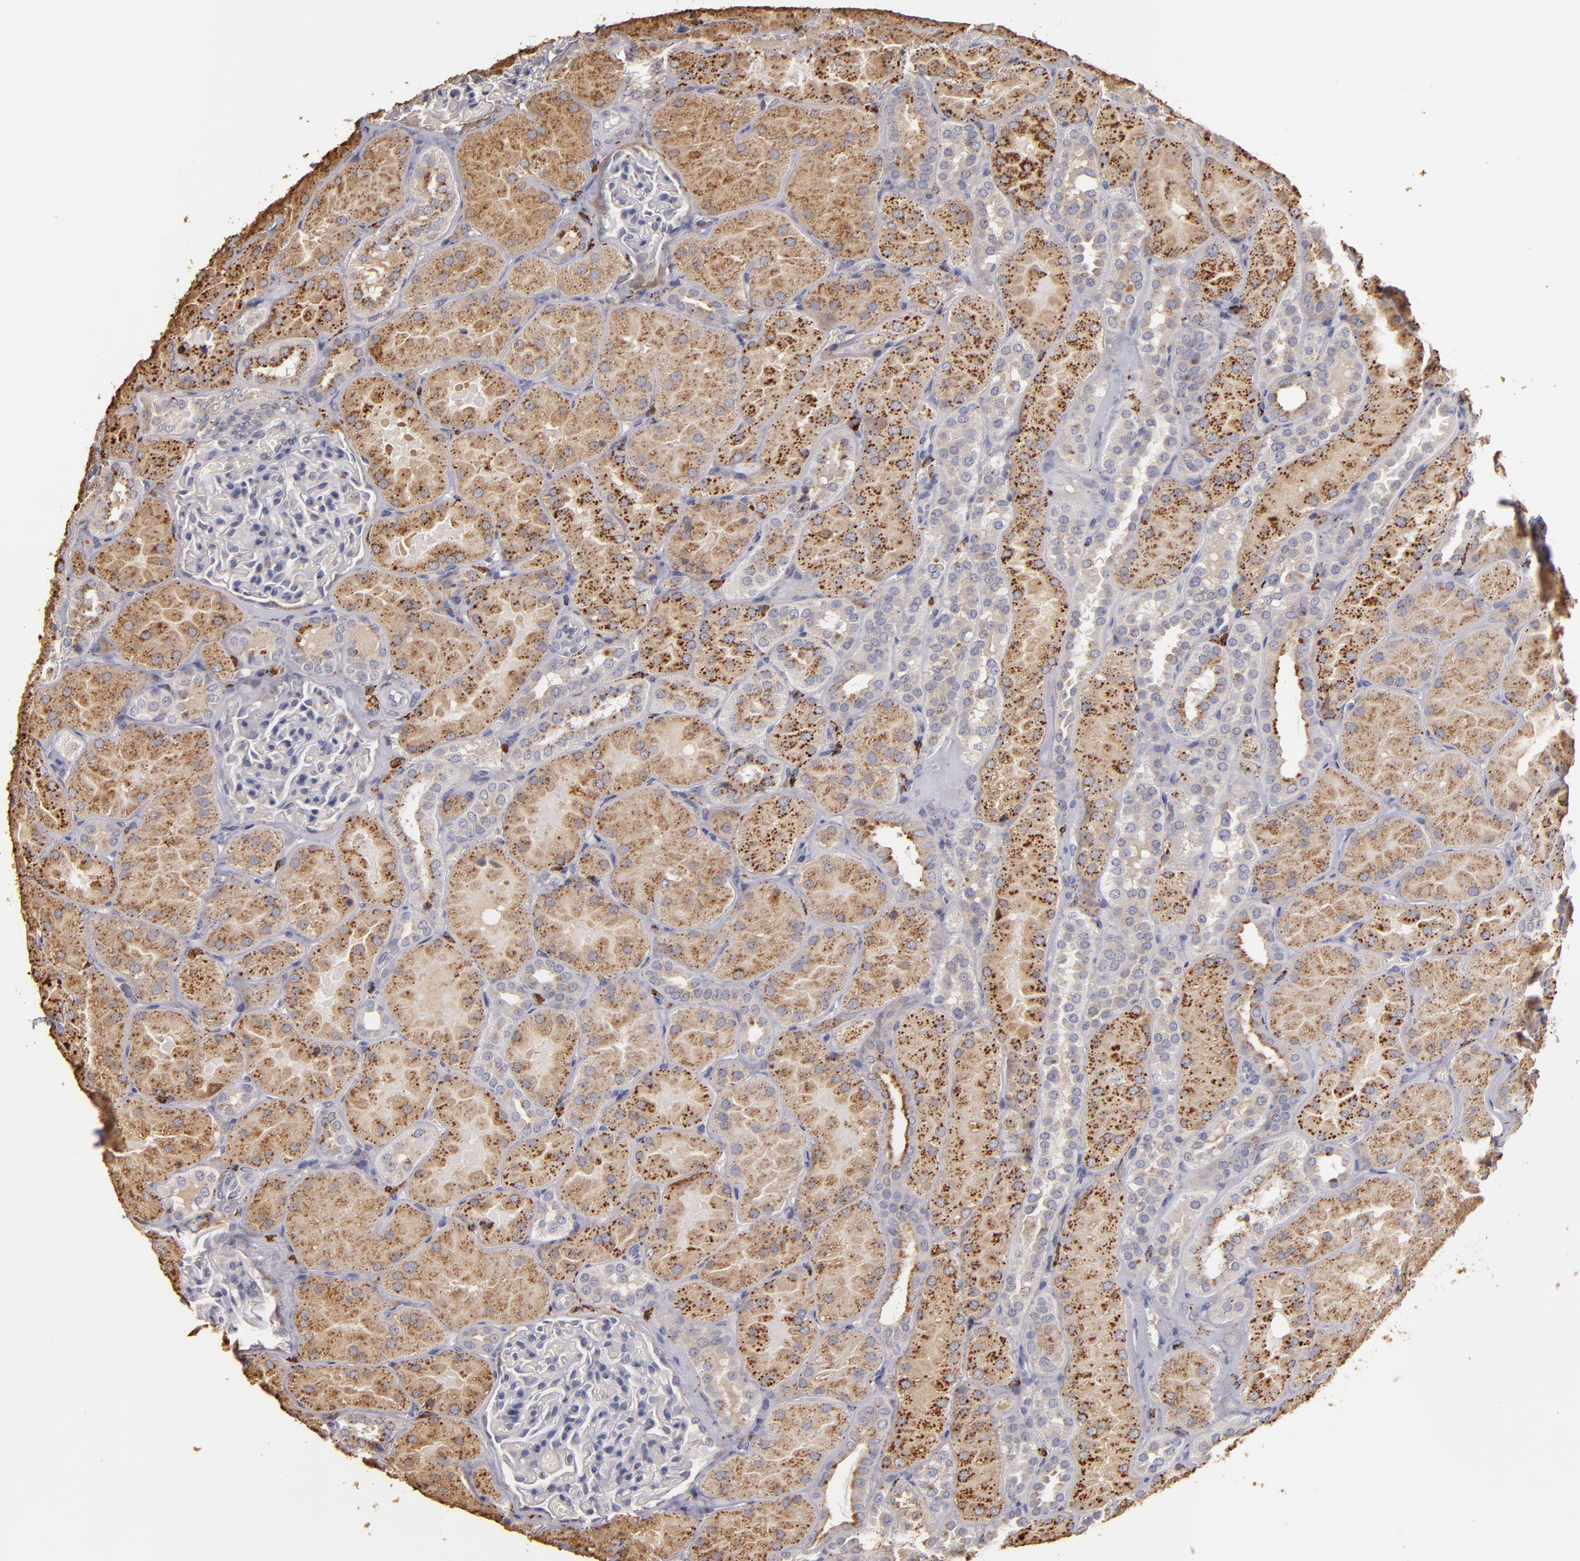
{"staining": {"intensity": "negative", "quantity": "none", "location": "none"}, "tissue": "kidney", "cell_type": "Cells in glomeruli", "image_type": "normal", "snomed": [{"axis": "morphology", "description": "Normal tissue, NOS"}, {"axis": "topography", "description": "Kidney"}], "caption": "A high-resolution photomicrograph shows IHC staining of normal kidney, which shows no significant expression in cells in glomeruli. (Stains: DAB immunohistochemistry with hematoxylin counter stain, Microscopy: brightfield microscopy at high magnification).", "gene": "TRAF1", "patient": {"sex": "male", "age": 28}}